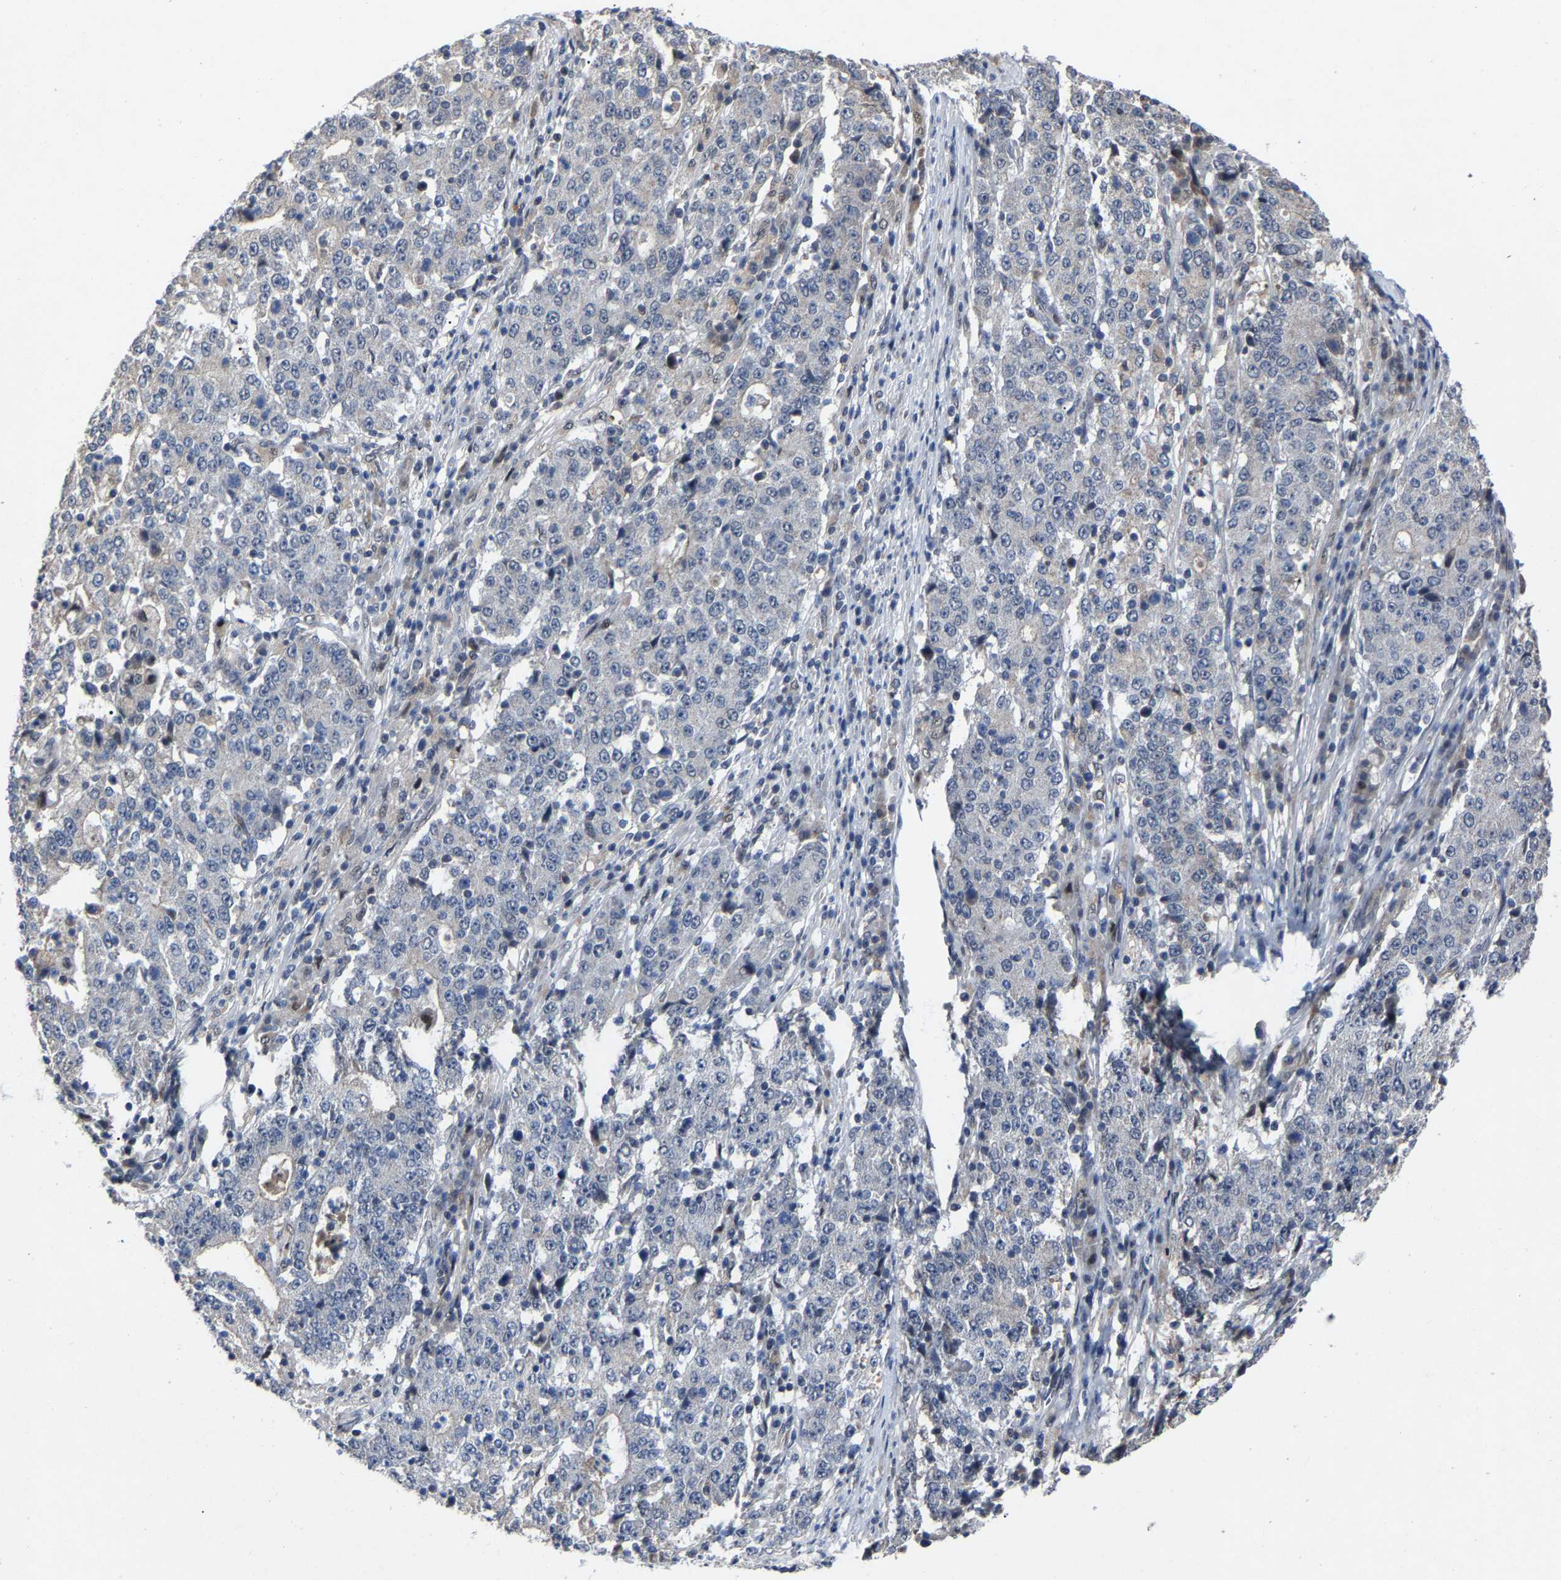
{"staining": {"intensity": "negative", "quantity": "none", "location": "none"}, "tissue": "stomach cancer", "cell_type": "Tumor cells", "image_type": "cancer", "snomed": [{"axis": "morphology", "description": "Adenocarcinoma, NOS"}, {"axis": "topography", "description": "Stomach"}], "caption": "Human stomach cancer stained for a protein using IHC displays no staining in tumor cells.", "gene": "LSM8", "patient": {"sex": "male", "age": 59}}